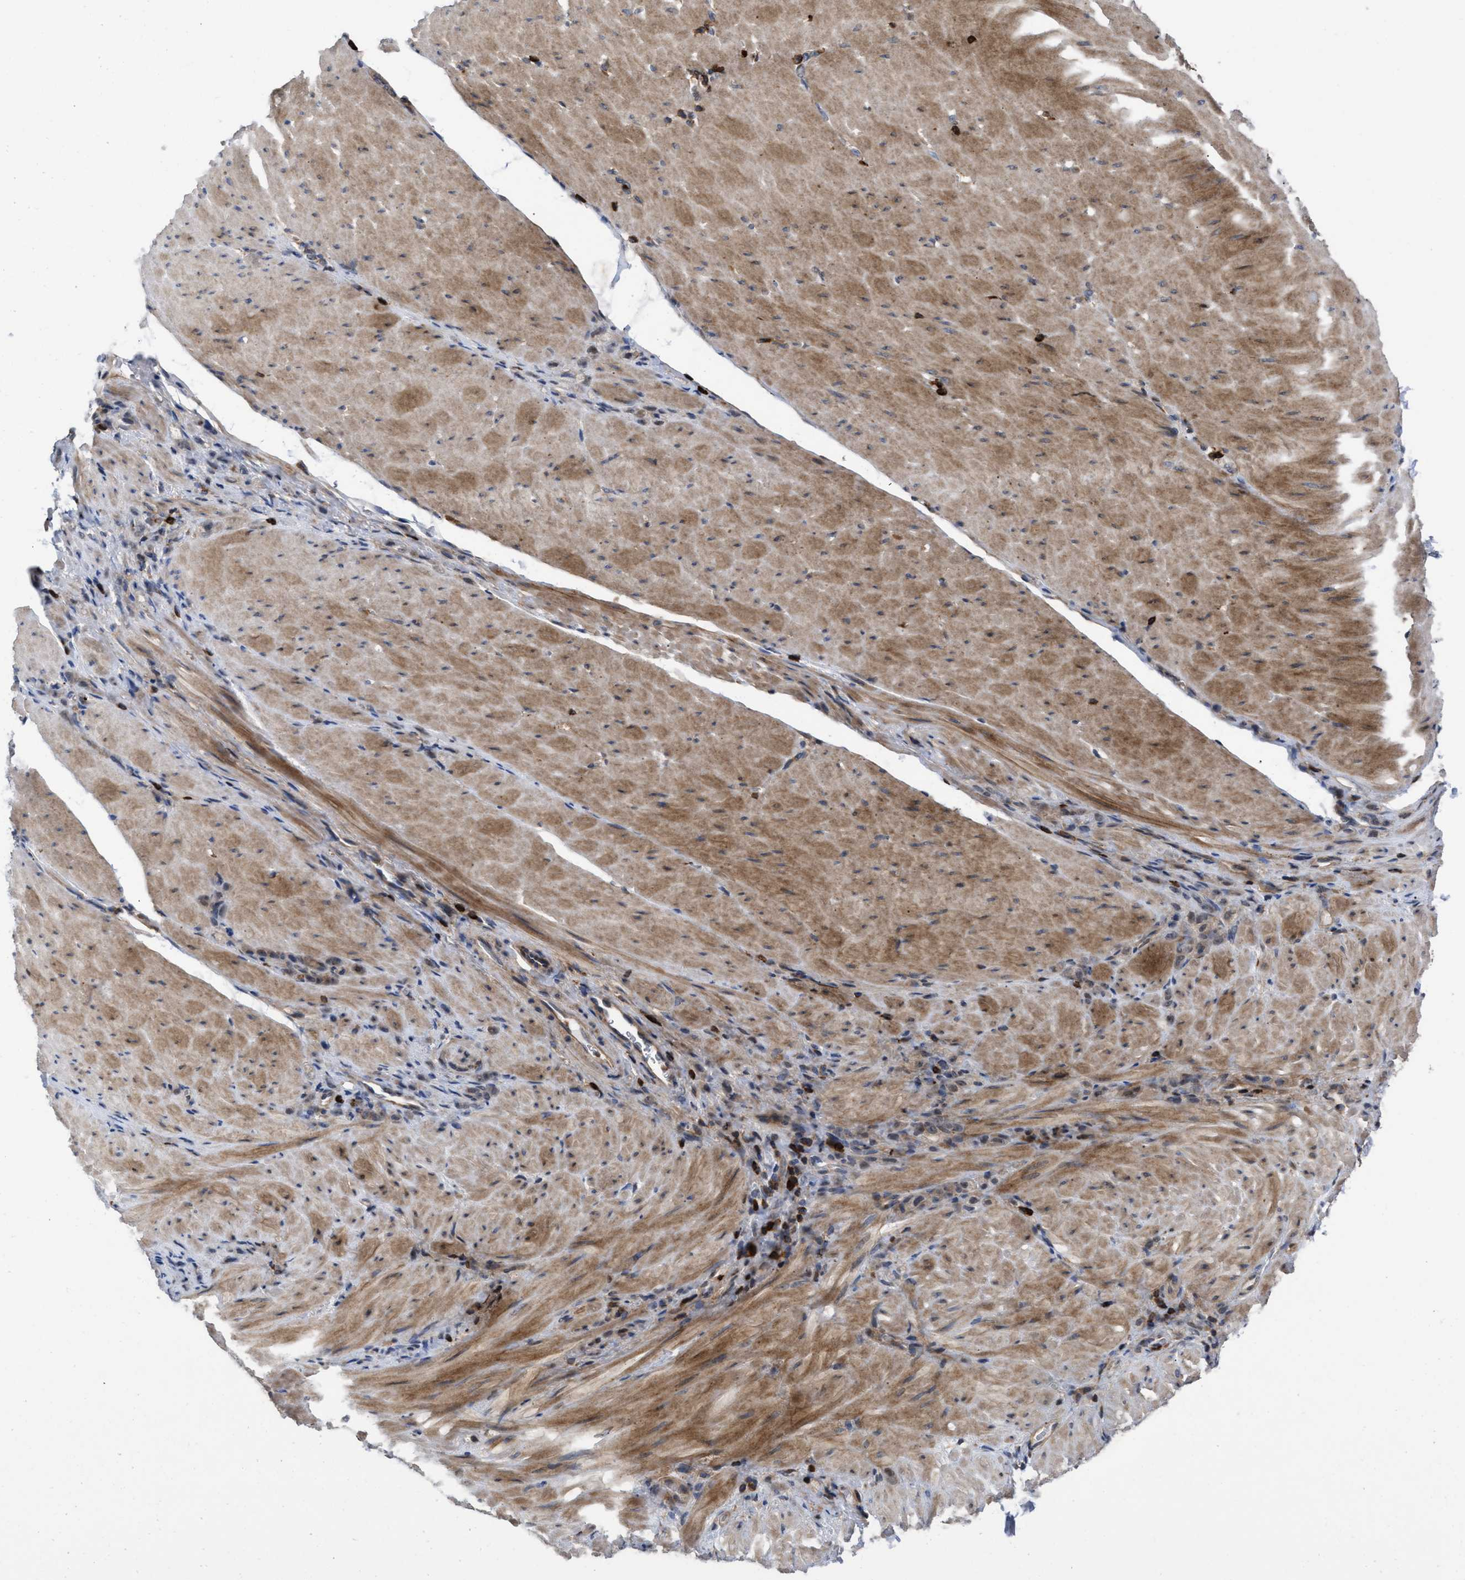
{"staining": {"intensity": "weak", "quantity": "<25%", "location": "cytoplasmic/membranous"}, "tissue": "stomach cancer", "cell_type": "Tumor cells", "image_type": "cancer", "snomed": [{"axis": "morphology", "description": "Normal tissue, NOS"}, {"axis": "morphology", "description": "Adenocarcinoma, NOS"}, {"axis": "topography", "description": "Stomach"}], "caption": "Immunohistochemistry photomicrograph of neoplastic tissue: stomach adenocarcinoma stained with DAB demonstrates no significant protein positivity in tumor cells.", "gene": "PTPRE", "patient": {"sex": "male", "age": 82}}